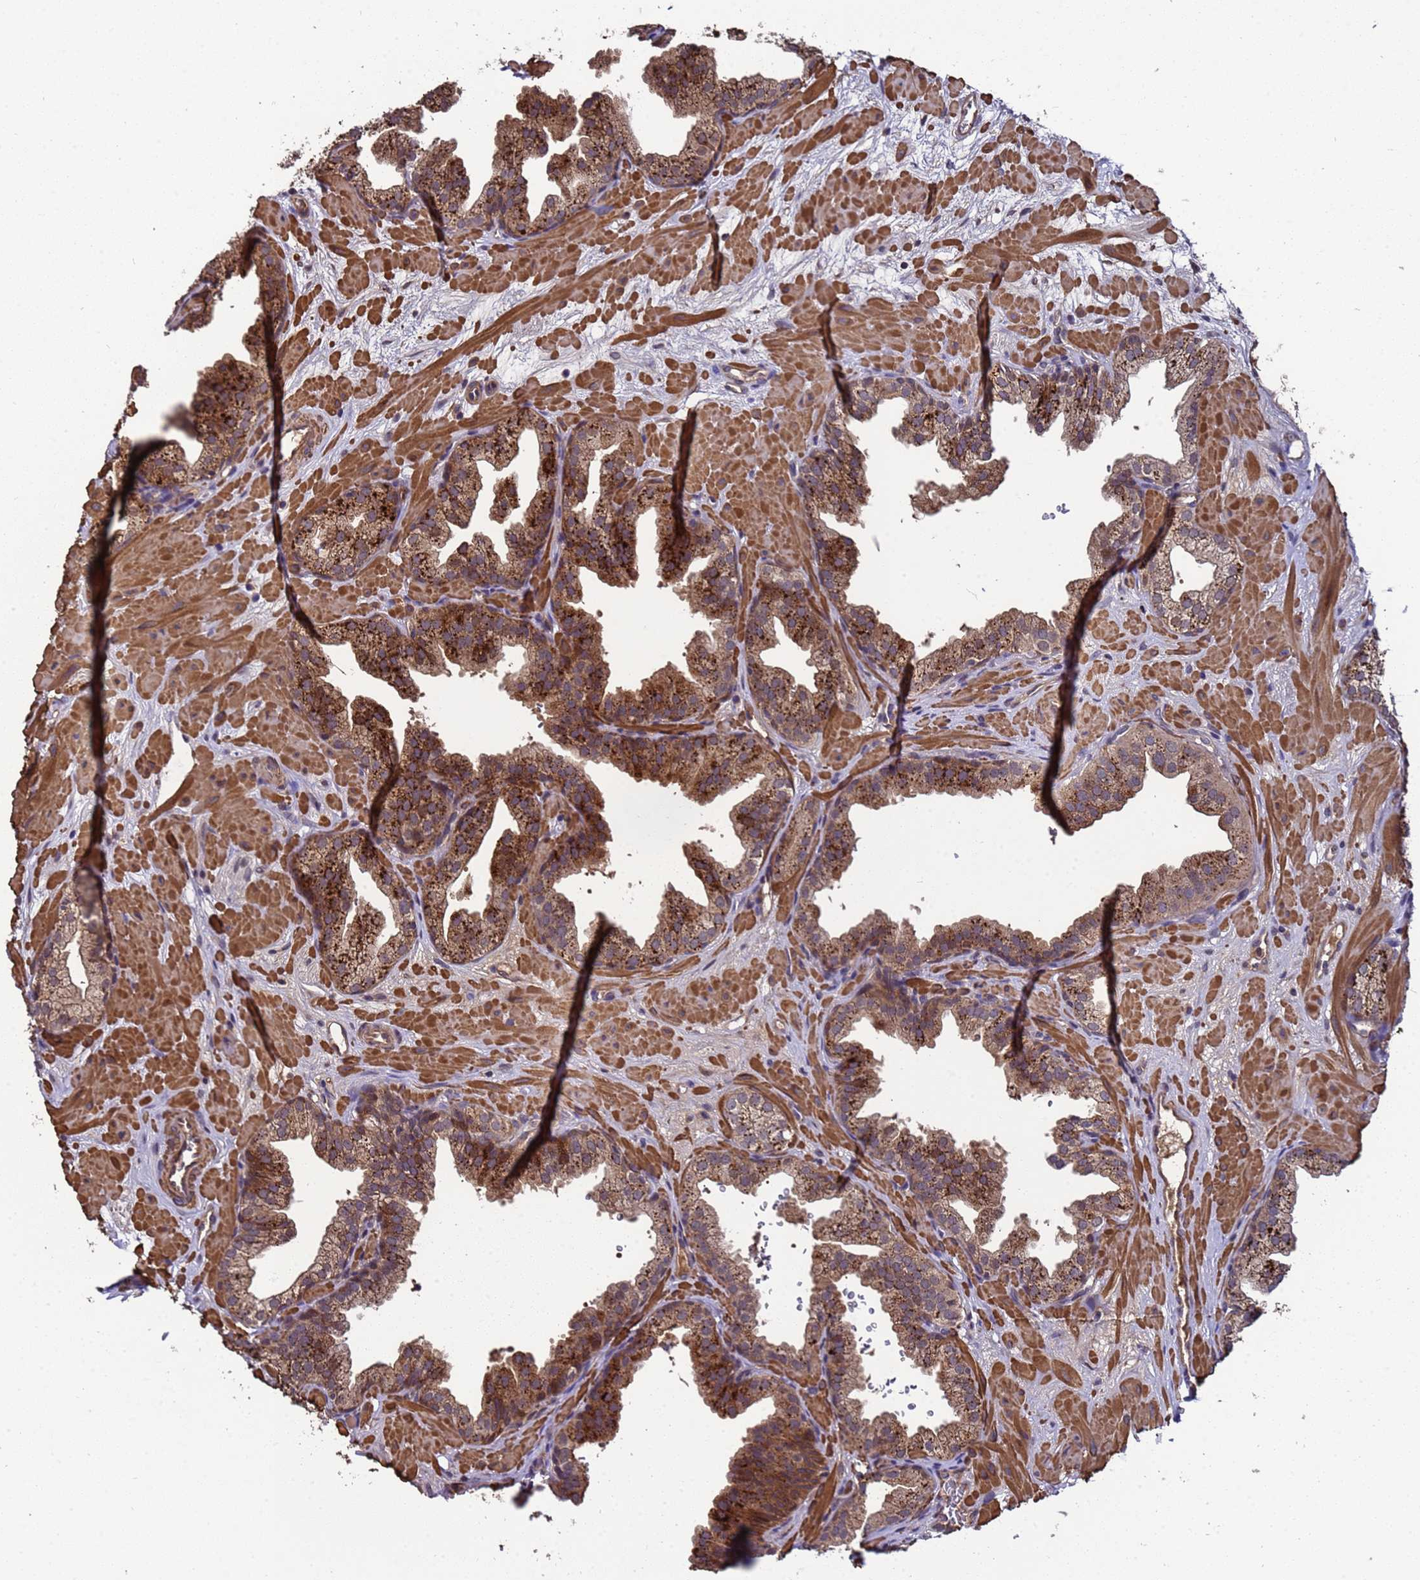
{"staining": {"intensity": "strong", "quantity": "25%-75%", "location": "cytoplasmic/membranous"}, "tissue": "prostate", "cell_type": "Glandular cells", "image_type": "normal", "snomed": [{"axis": "morphology", "description": "Normal tissue, NOS"}, {"axis": "topography", "description": "Prostate"}], "caption": "A micrograph of human prostate stained for a protein reveals strong cytoplasmic/membranous brown staining in glandular cells. The staining is performed using DAB brown chromogen to label protein expression. The nuclei are counter-stained blue using hematoxylin.", "gene": "GSTCD", "patient": {"sex": "male", "age": 37}}